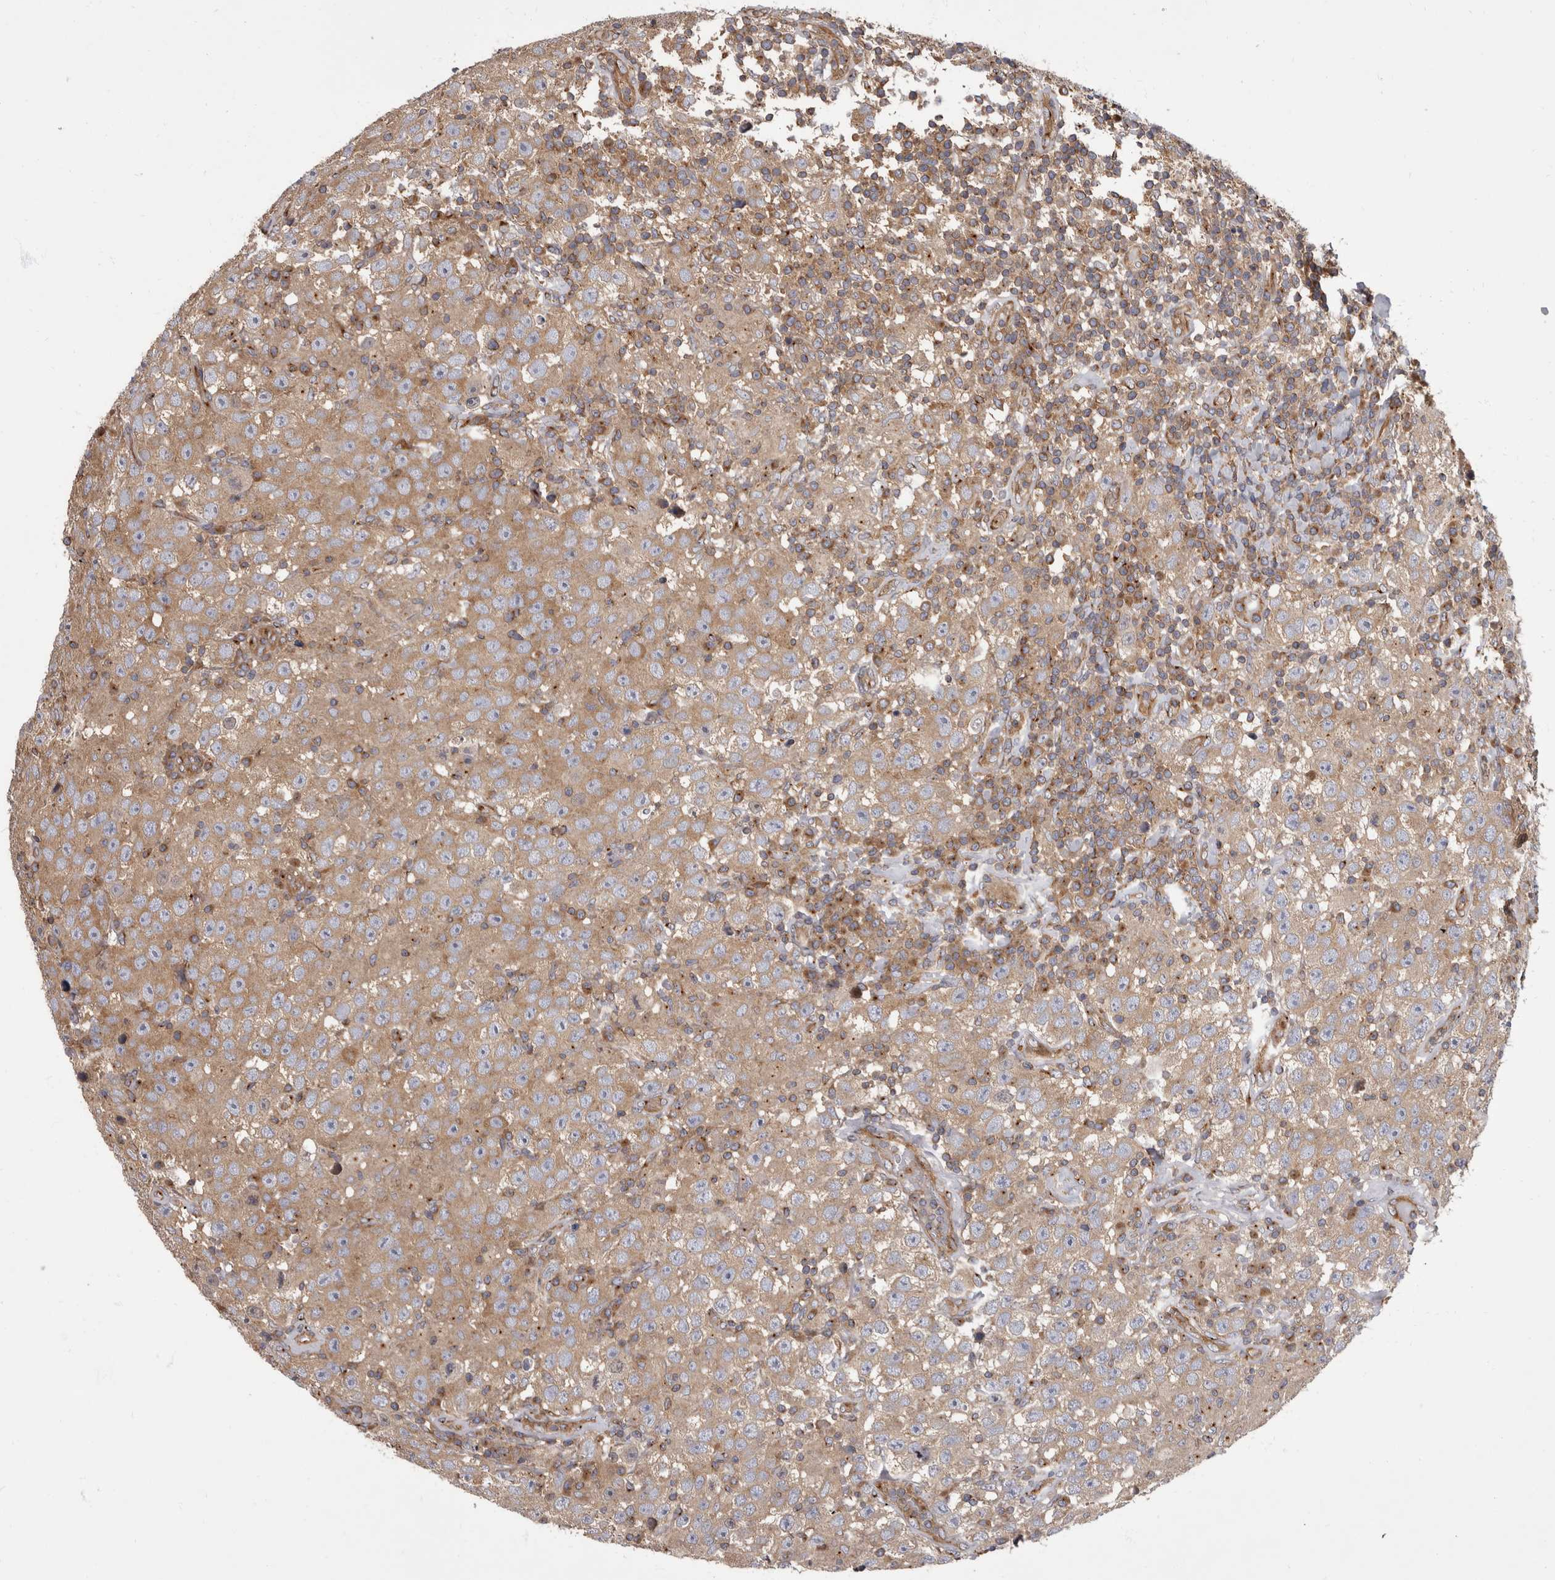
{"staining": {"intensity": "moderate", "quantity": "25%-75%", "location": "cytoplasmic/membranous"}, "tissue": "testis cancer", "cell_type": "Tumor cells", "image_type": "cancer", "snomed": [{"axis": "morphology", "description": "Seminoma, NOS"}, {"axis": "topography", "description": "Testis"}], "caption": "IHC image of seminoma (testis) stained for a protein (brown), which displays medium levels of moderate cytoplasmic/membranous staining in approximately 25%-75% of tumor cells.", "gene": "HOOK3", "patient": {"sex": "male", "age": 41}}